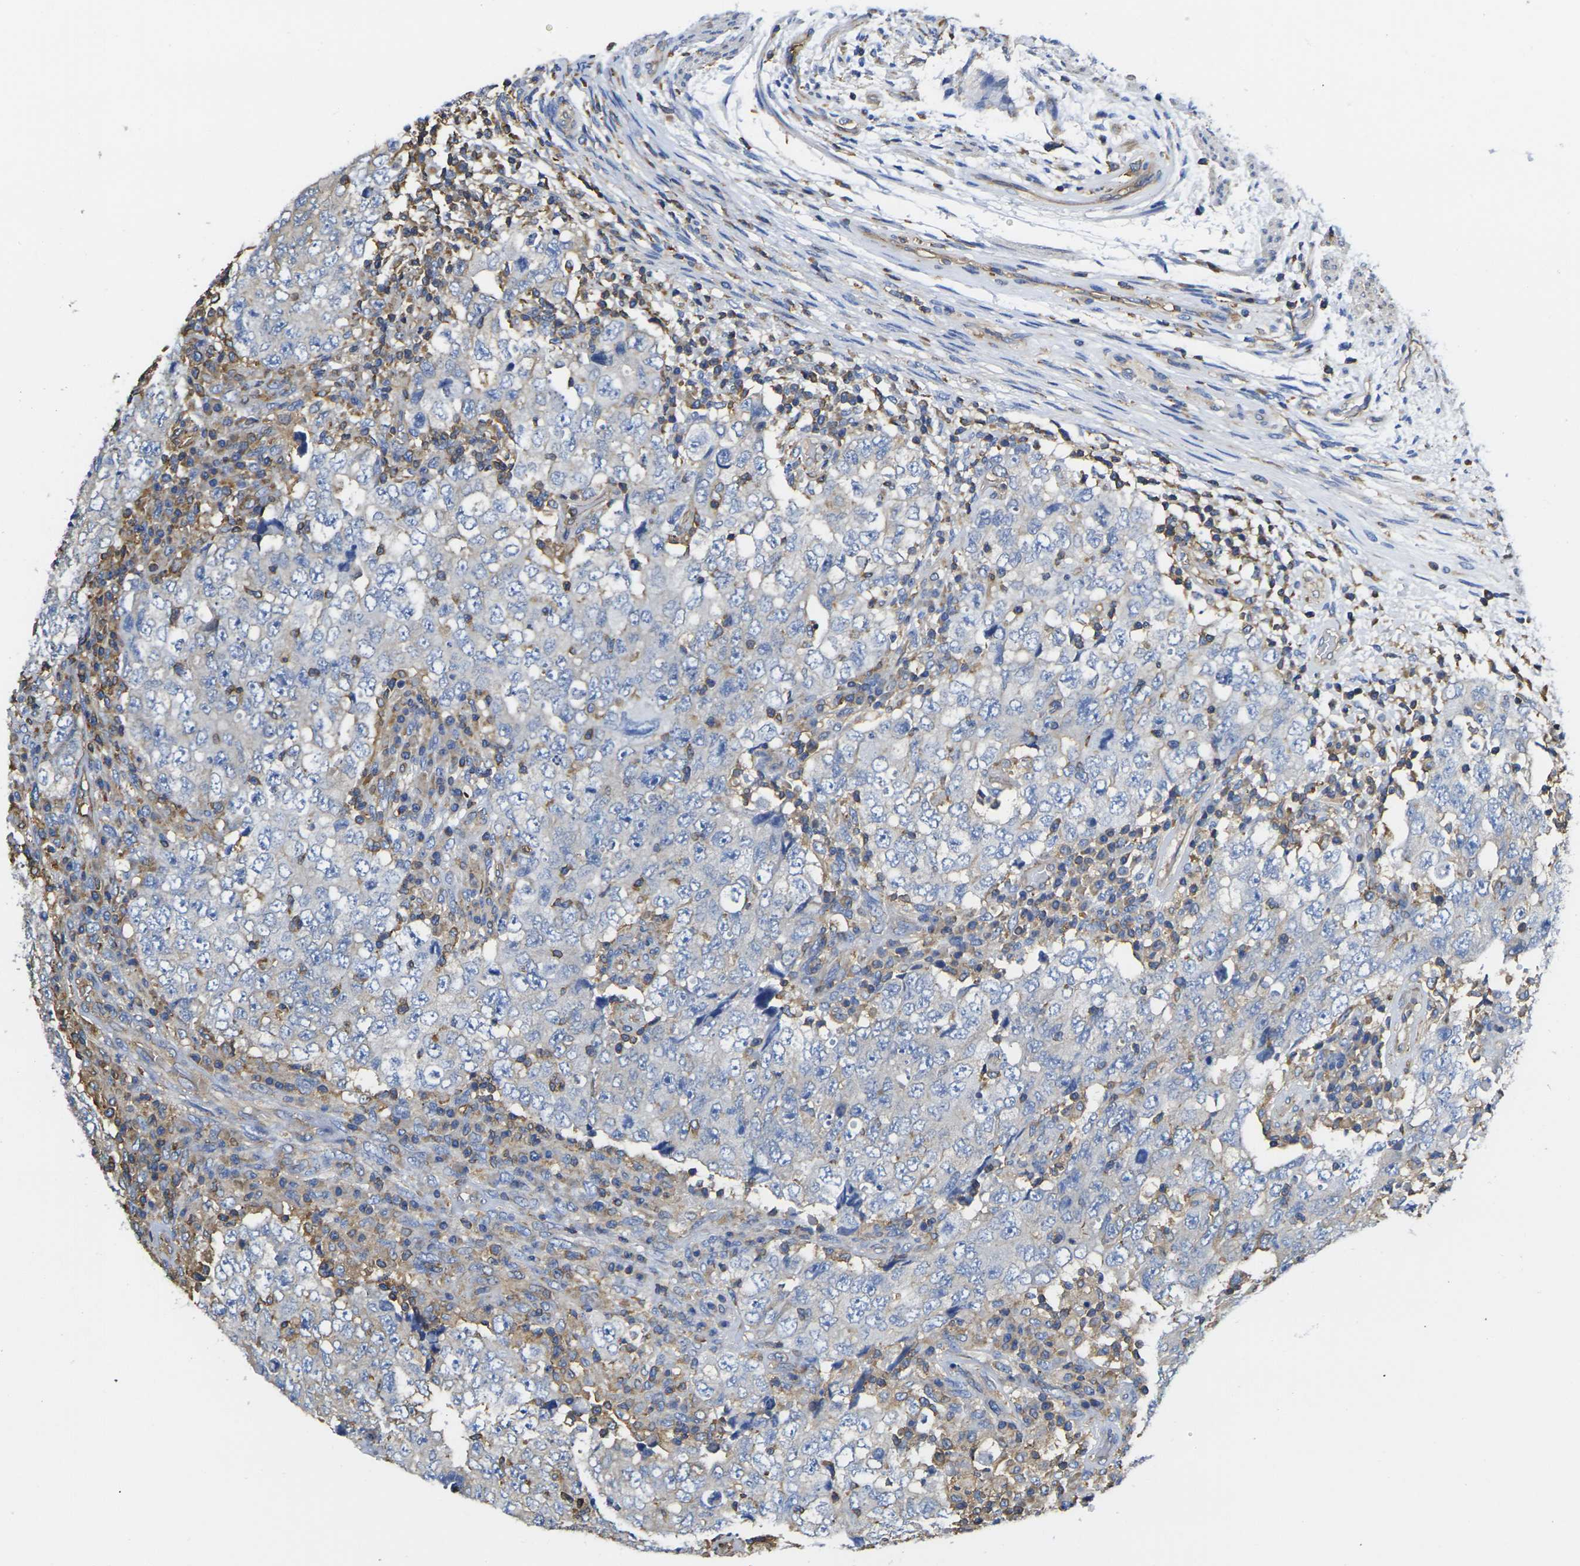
{"staining": {"intensity": "negative", "quantity": "none", "location": "none"}, "tissue": "testis cancer", "cell_type": "Tumor cells", "image_type": "cancer", "snomed": [{"axis": "morphology", "description": "Carcinoma, Embryonal, NOS"}, {"axis": "topography", "description": "Testis"}], "caption": "A high-resolution micrograph shows immunohistochemistry staining of embryonal carcinoma (testis), which displays no significant positivity in tumor cells.", "gene": "FAM110D", "patient": {"sex": "male", "age": 26}}